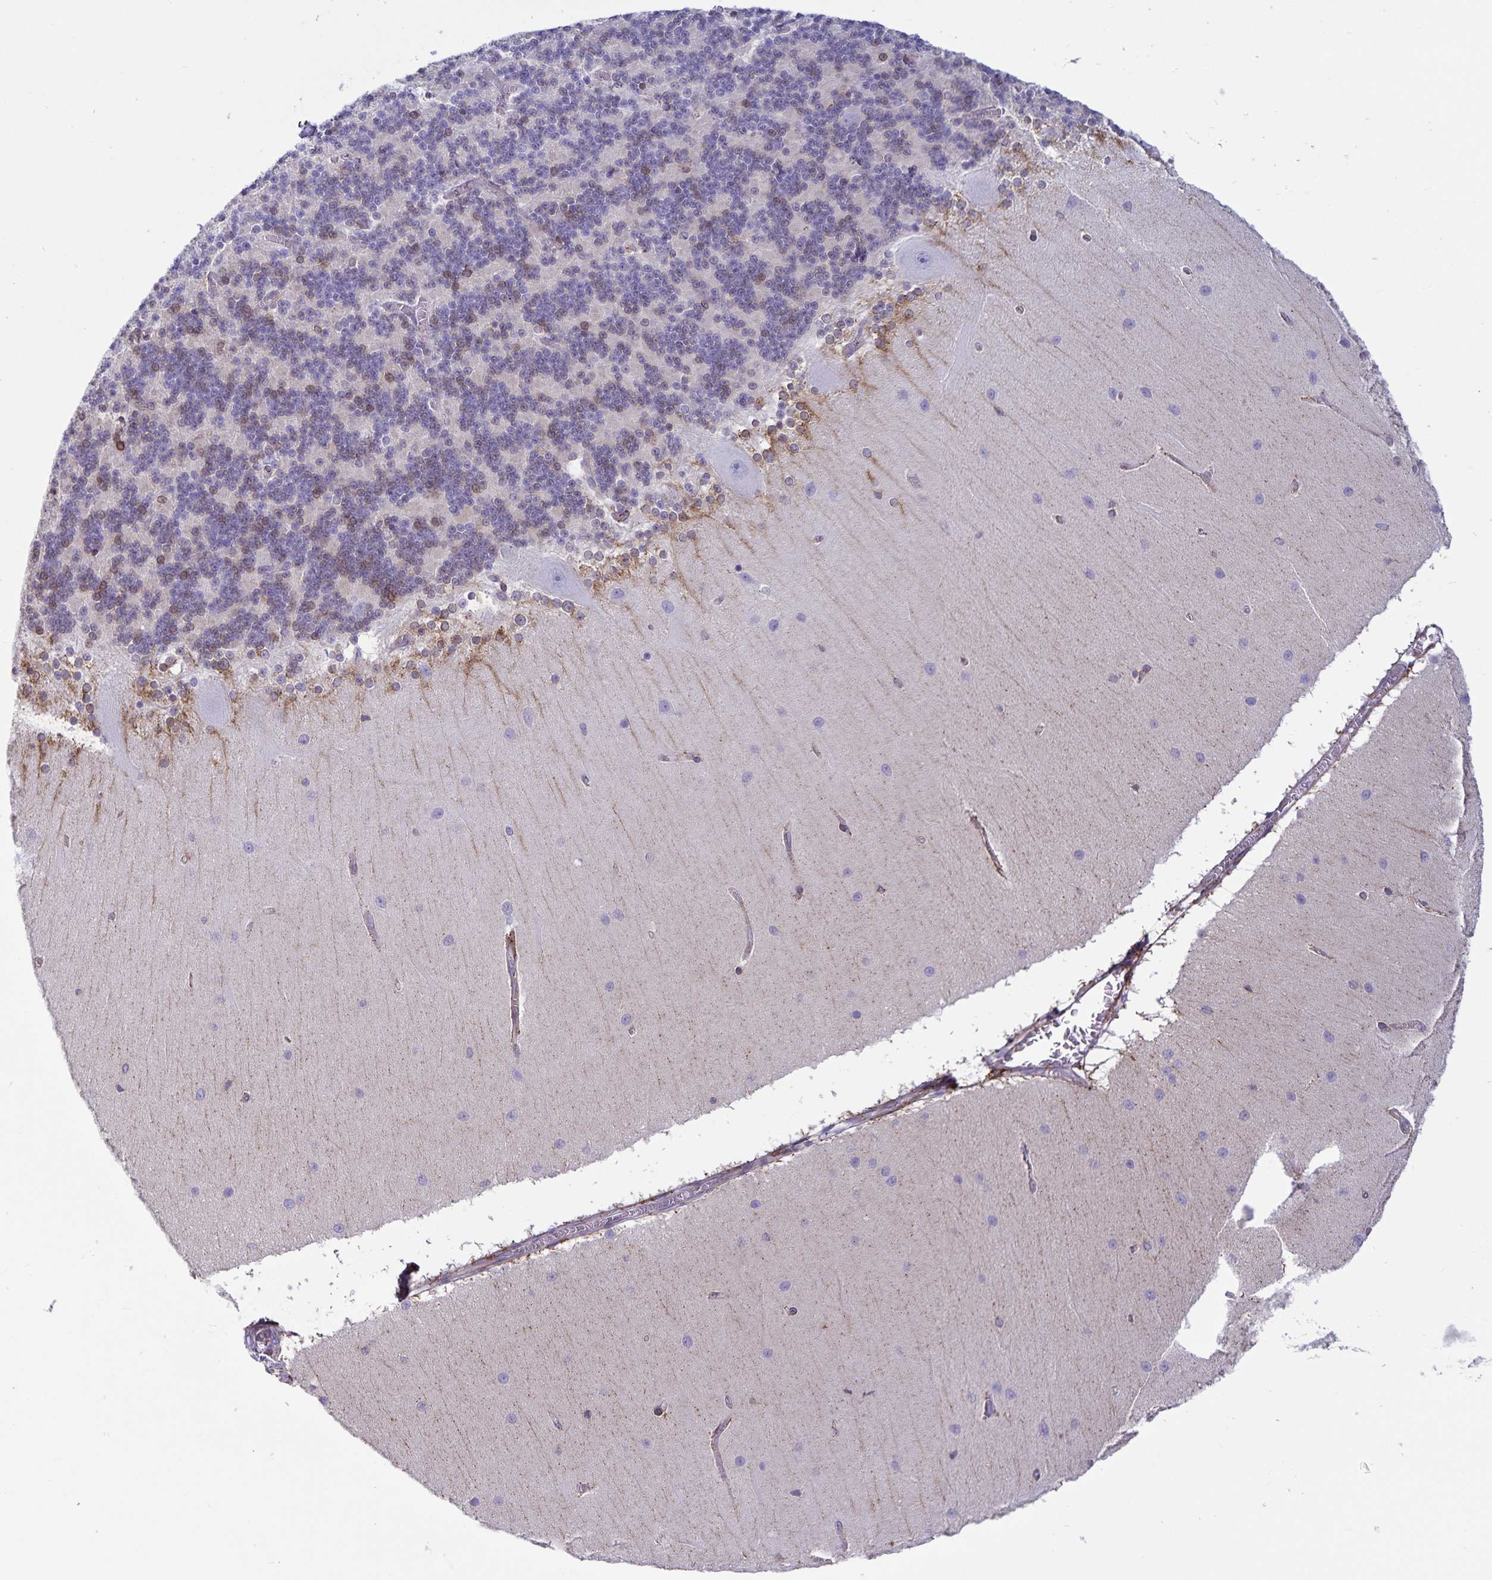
{"staining": {"intensity": "moderate", "quantity": "<25%", "location": "cytoplasmic/membranous"}, "tissue": "cerebellum", "cell_type": "Cells in granular layer", "image_type": "normal", "snomed": [{"axis": "morphology", "description": "Normal tissue, NOS"}, {"axis": "topography", "description": "Cerebellum"}], "caption": "Immunohistochemistry of unremarkable human cerebellum shows low levels of moderate cytoplasmic/membranous positivity in about <25% of cells in granular layer.", "gene": "RCN1", "patient": {"sex": "female", "age": 54}}